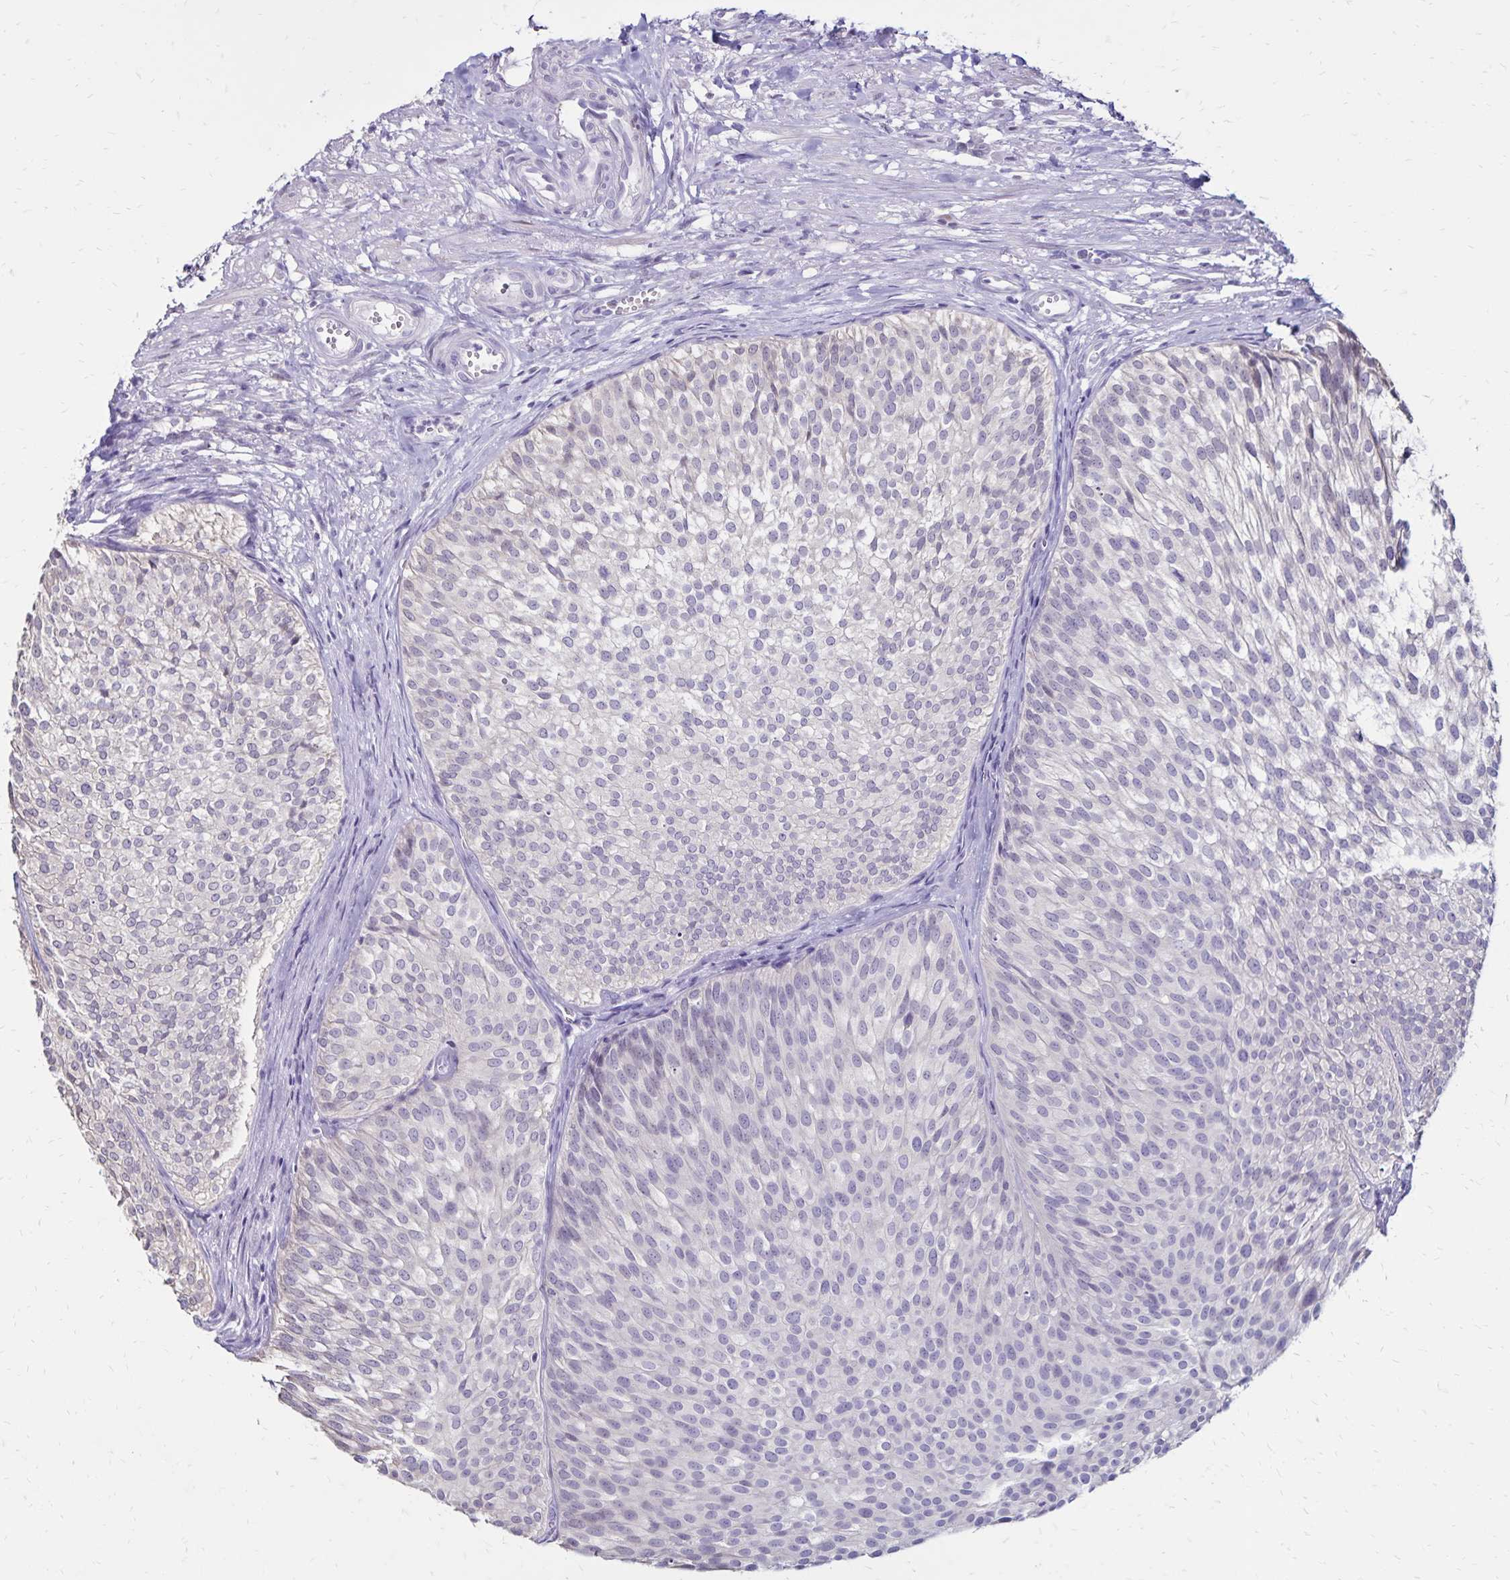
{"staining": {"intensity": "negative", "quantity": "none", "location": "none"}, "tissue": "urothelial cancer", "cell_type": "Tumor cells", "image_type": "cancer", "snomed": [{"axis": "morphology", "description": "Urothelial carcinoma, Low grade"}, {"axis": "topography", "description": "Urinary bladder"}], "caption": "High magnification brightfield microscopy of low-grade urothelial carcinoma stained with DAB (3,3'-diaminobenzidine) (brown) and counterstained with hematoxylin (blue): tumor cells show no significant positivity.", "gene": "SH3GL3", "patient": {"sex": "male", "age": 91}}